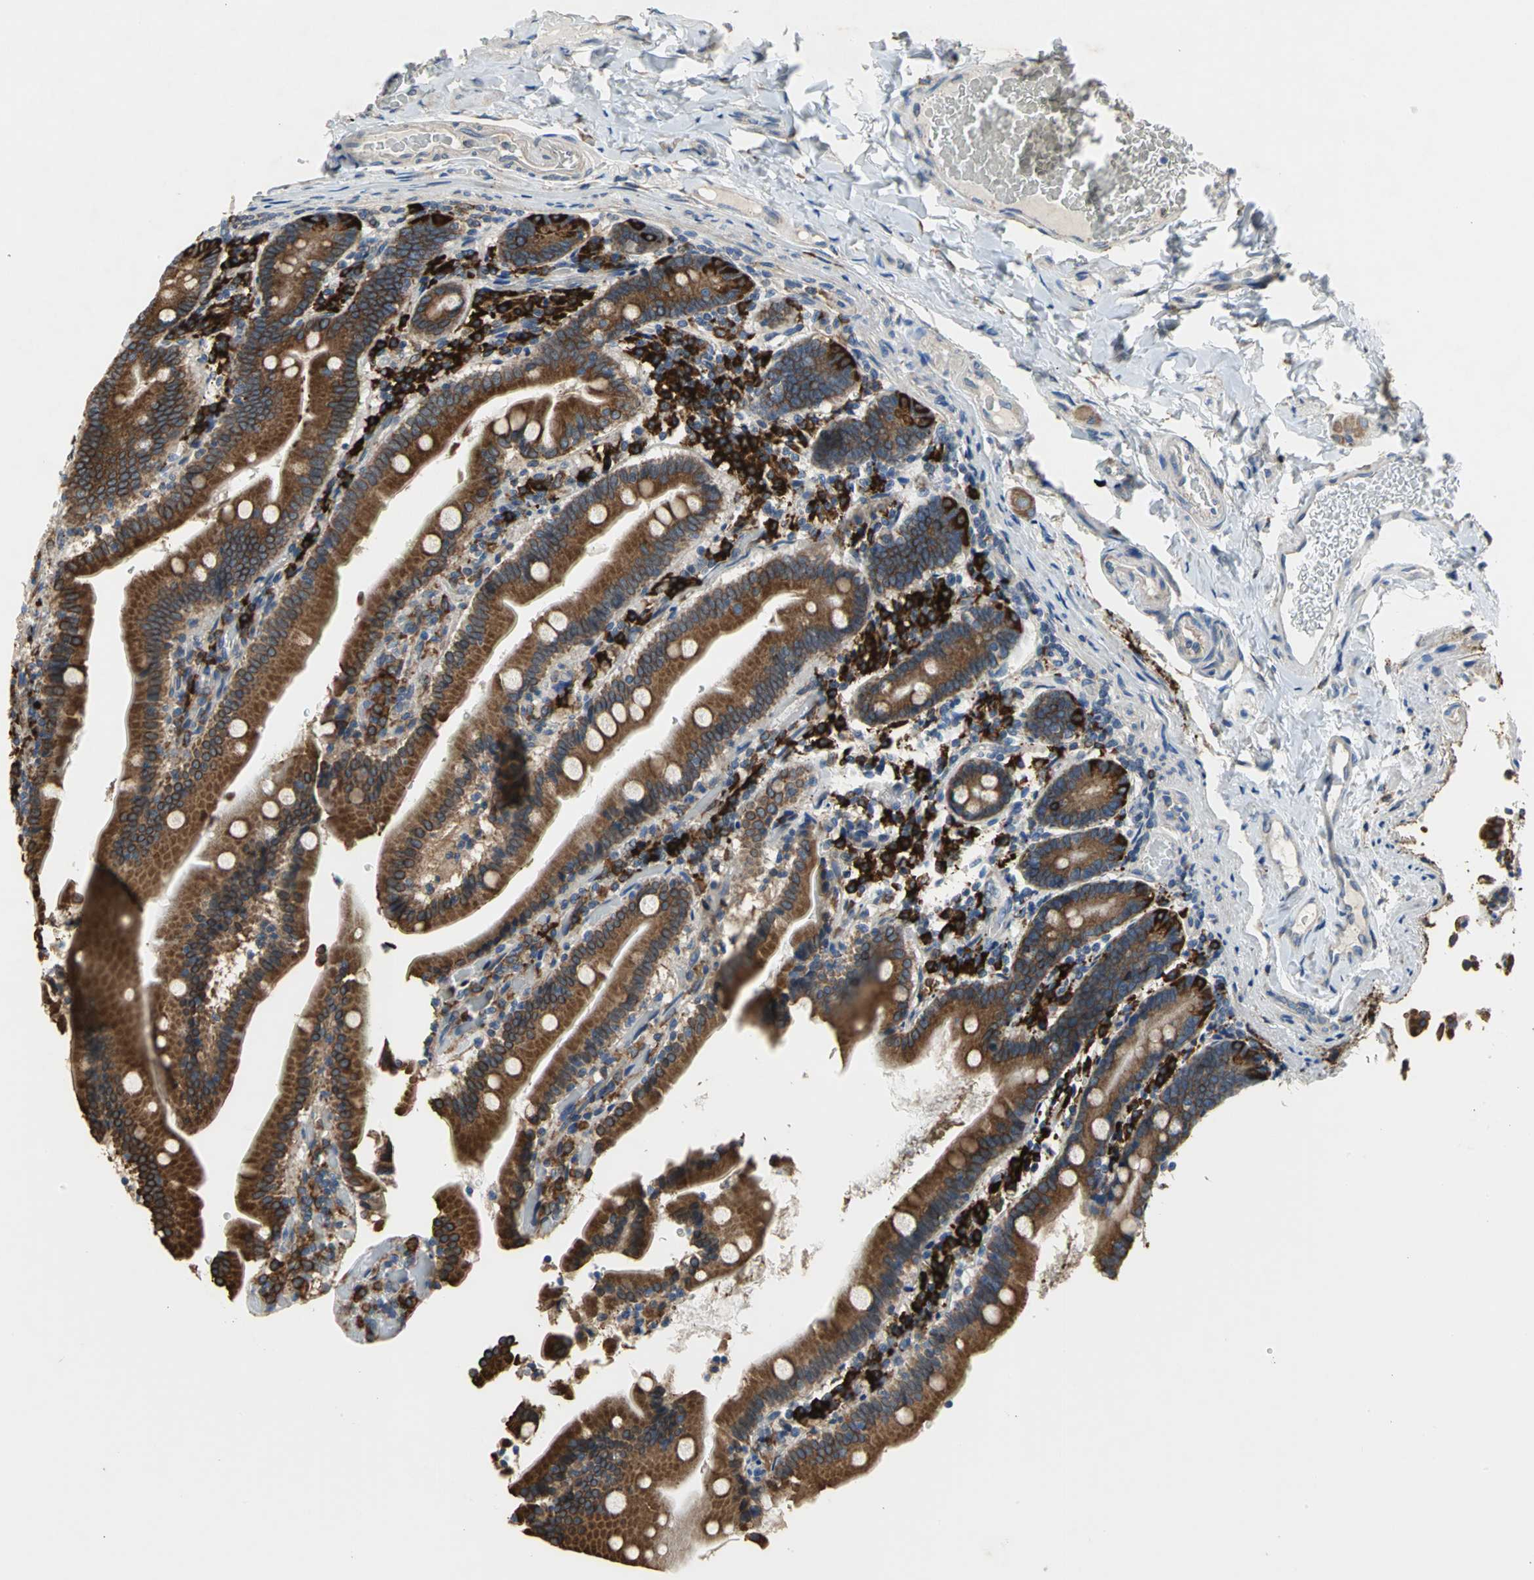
{"staining": {"intensity": "strong", "quantity": ">75%", "location": "cytoplasmic/membranous"}, "tissue": "duodenum", "cell_type": "Glandular cells", "image_type": "normal", "snomed": [{"axis": "morphology", "description": "Normal tissue, NOS"}, {"axis": "topography", "description": "Duodenum"}], "caption": "Immunohistochemistry (IHC) (DAB) staining of benign duodenum demonstrates strong cytoplasmic/membranous protein staining in approximately >75% of glandular cells.", "gene": "SDF2L1", "patient": {"sex": "female", "age": 53}}